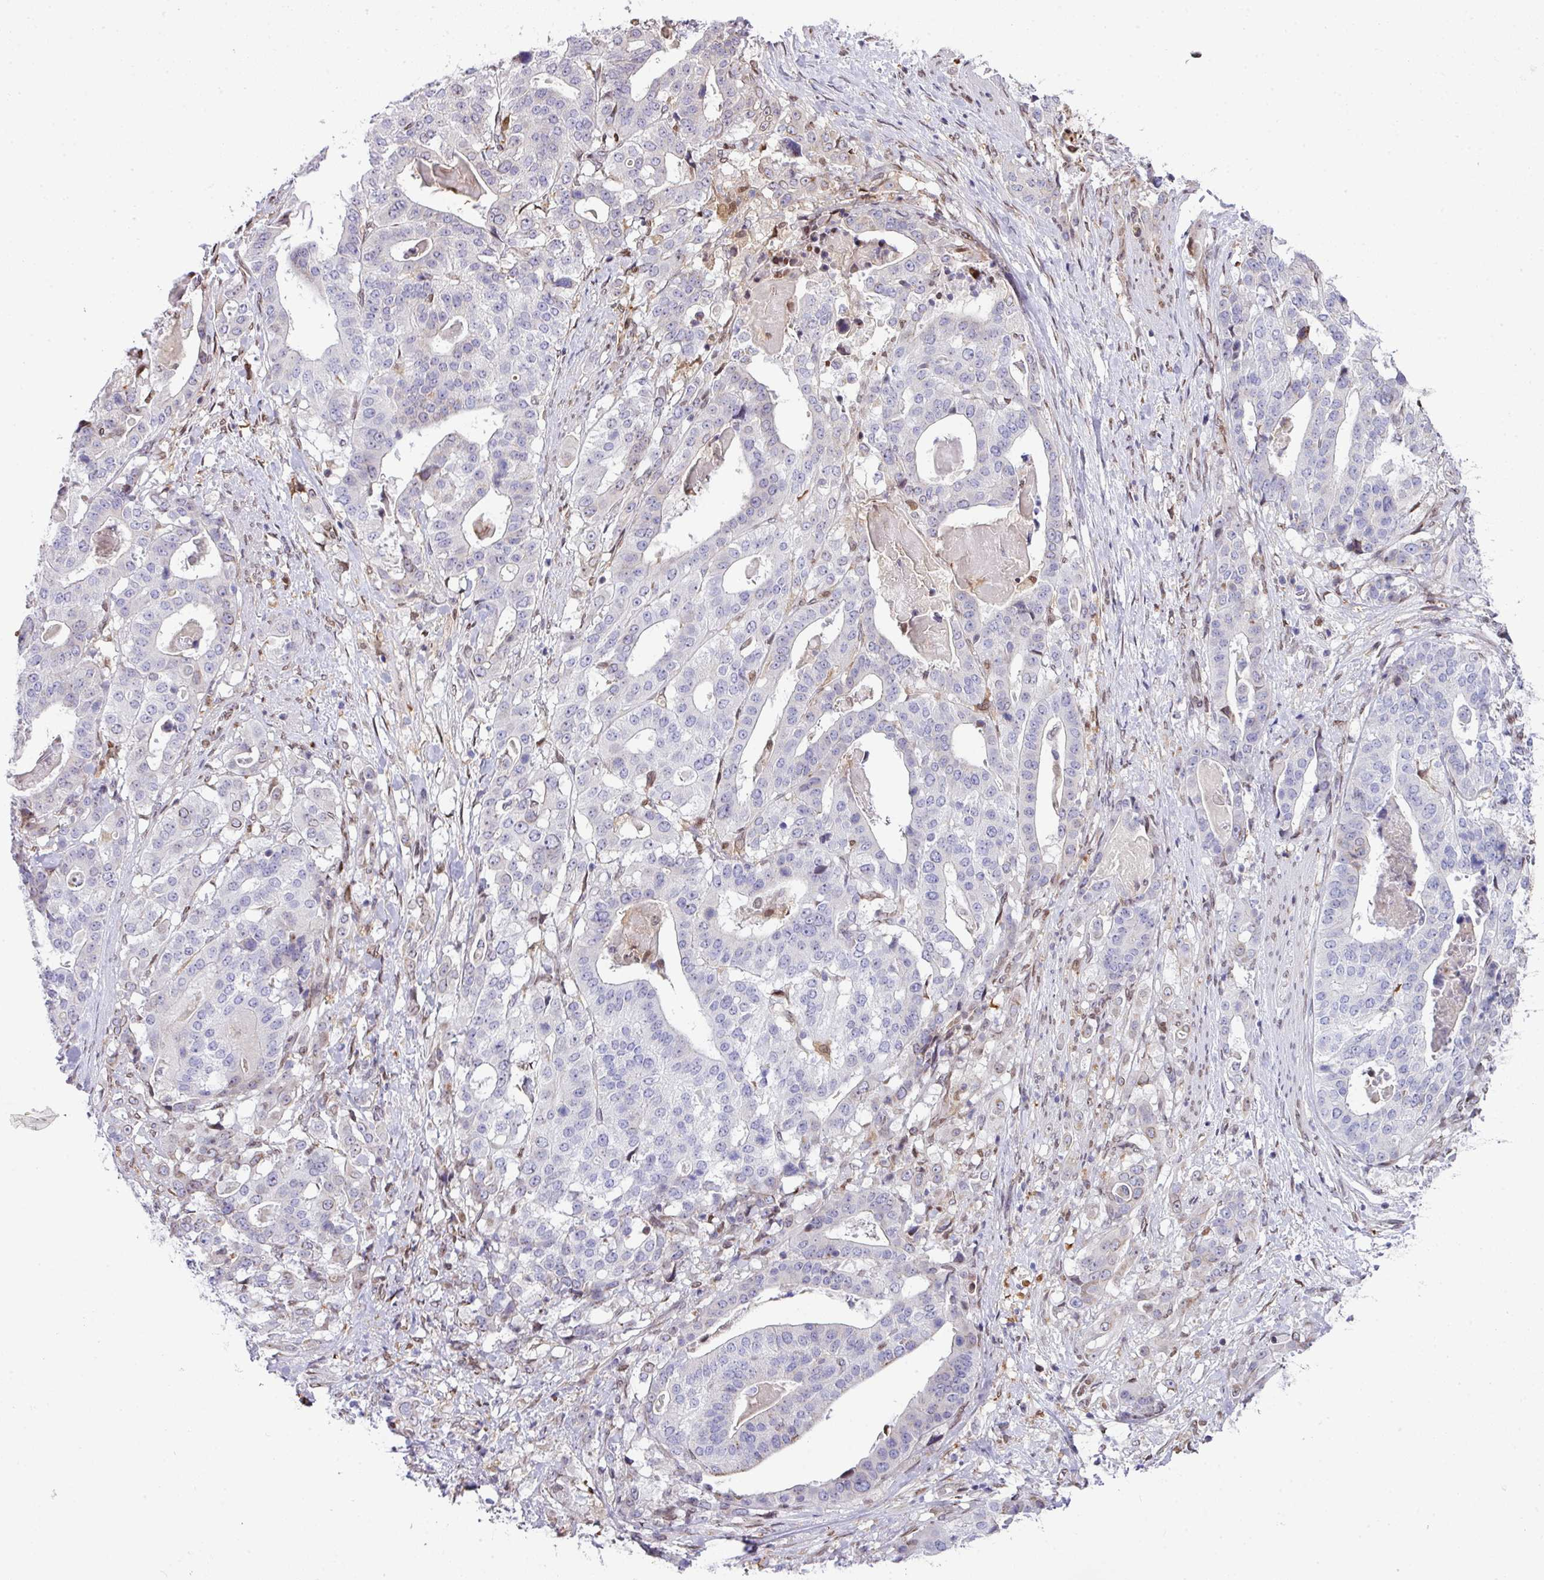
{"staining": {"intensity": "negative", "quantity": "none", "location": "none"}, "tissue": "stomach cancer", "cell_type": "Tumor cells", "image_type": "cancer", "snomed": [{"axis": "morphology", "description": "Adenocarcinoma, NOS"}, {"axis": "topography", "description": "Stomach"}], "caption": "This is an IHC histopathology image of human adenocarcinoma (stomach). There is no staining in tumor cells.", "gene": "PLK1", "patient": {"sex": "male", "age": 48}}